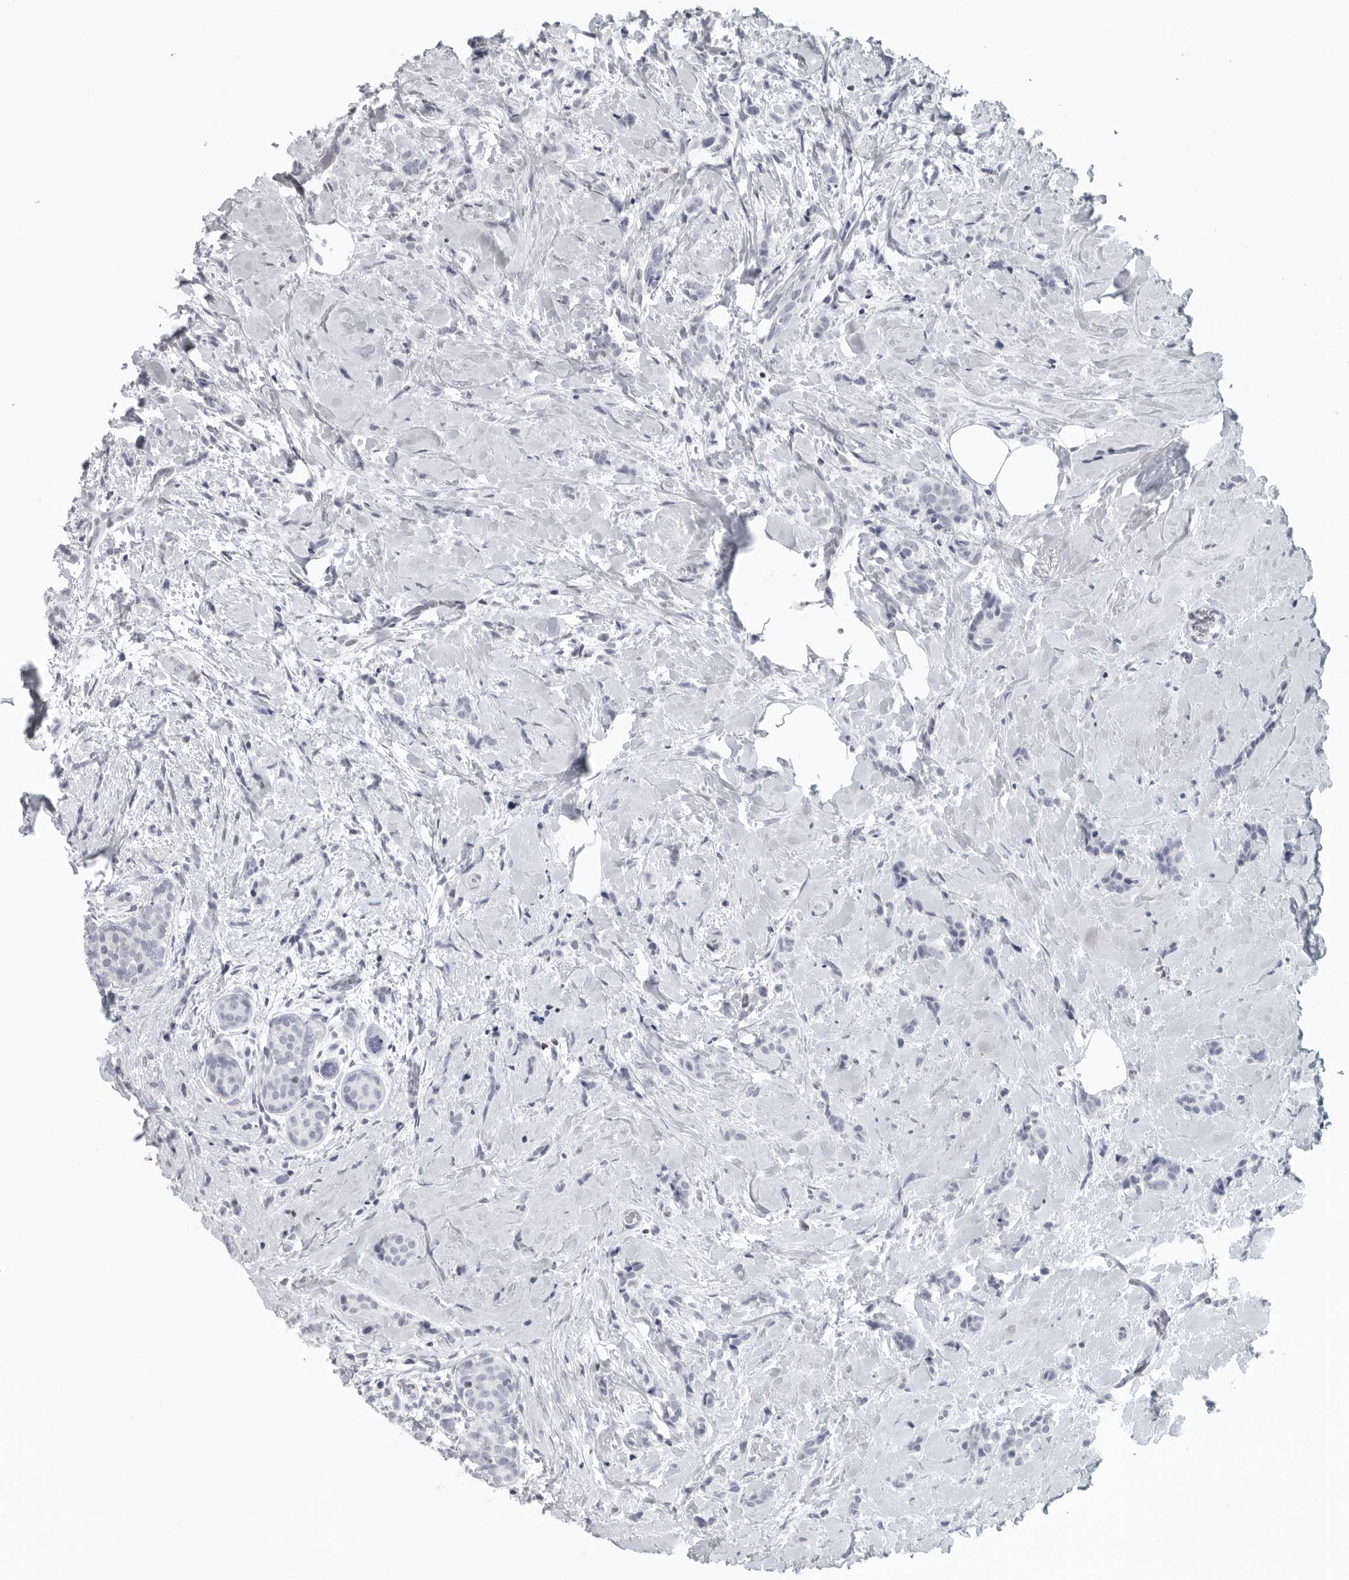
{"staining": {"intensity": "negative", "quantity": "none", "location": "none"}, "tissue": "breast cancer", "cell_type": "Tumor cells", "image_type": "cancer", "snomed": [{"axis": "morphology", "description": "Lobular carcinoma, in situ"}, {"axis": "morphology", "description": "Lobular carcinoma"}, {"axis": "topography", "description": "Breast"}], "caption": "Photomicrograph shows no significant protein positivity in tumor cells of breast cancer (lobular carcinoma in situ).", "gene": "SATB2", "patient": {"sex": "female", "age": 41}}